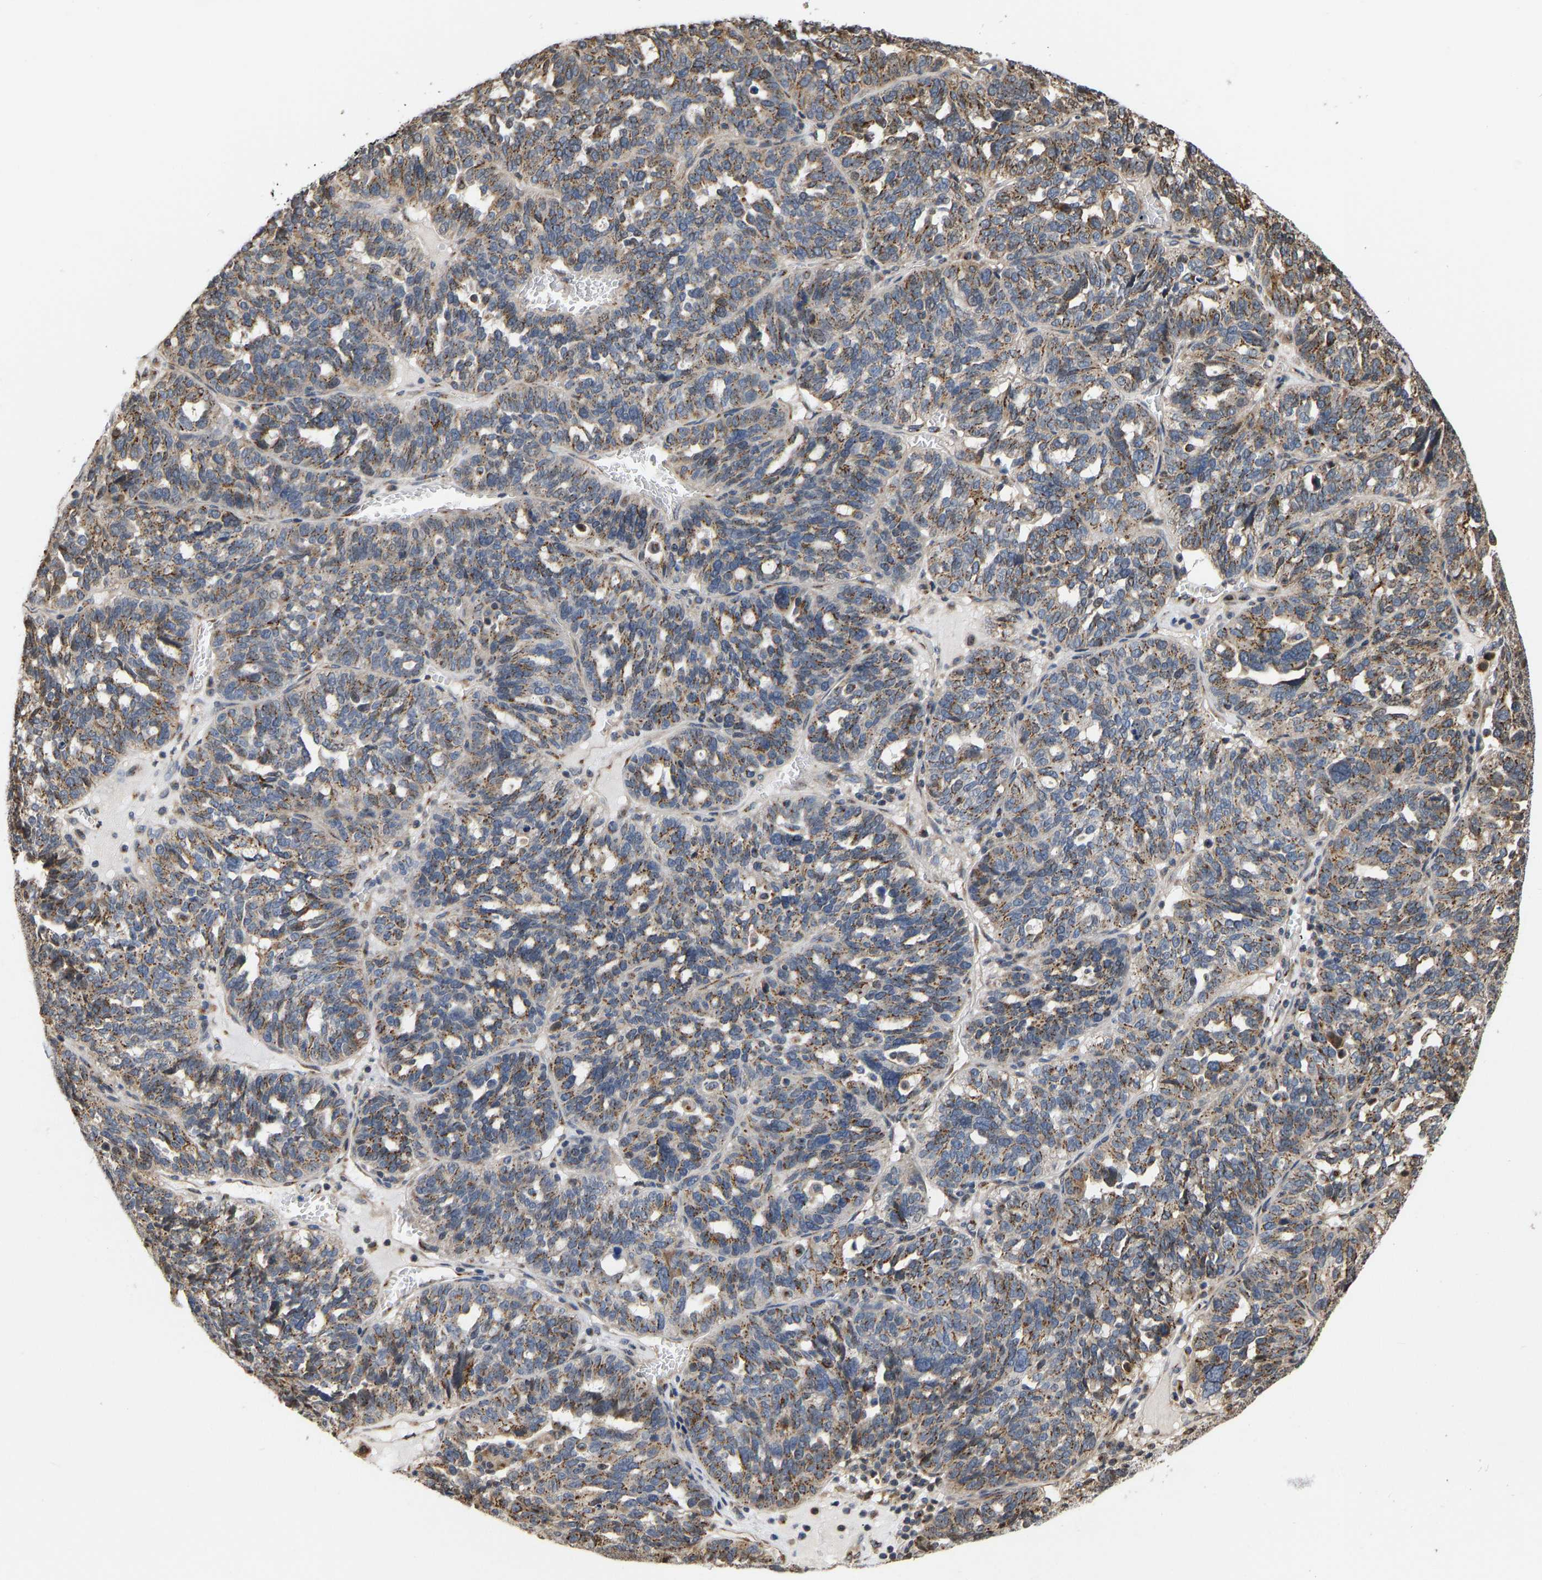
{"staining": {"intensity": "moderate", "quantity": ">75%", "location": "cytoplasmic/membranous"}, "tissue": "ovarian cancer", "cell_type": "Tumor cells", "image_type": "cancer", "snomed": [{"axis": "morphology", "description": "Cystadenocarcinoma, serous, NOS"}, {"axis": "topography", "description": "Ovary"}], "caption": "Human ovarian serous cystadenocarcinoma stained for a protein (brown) exhibits moderate cytoplasmic/membranous positive staining in about >75% of tumor cells.", "gene": "YIPF4", "patient": {"sex": "female", "age": 59}}